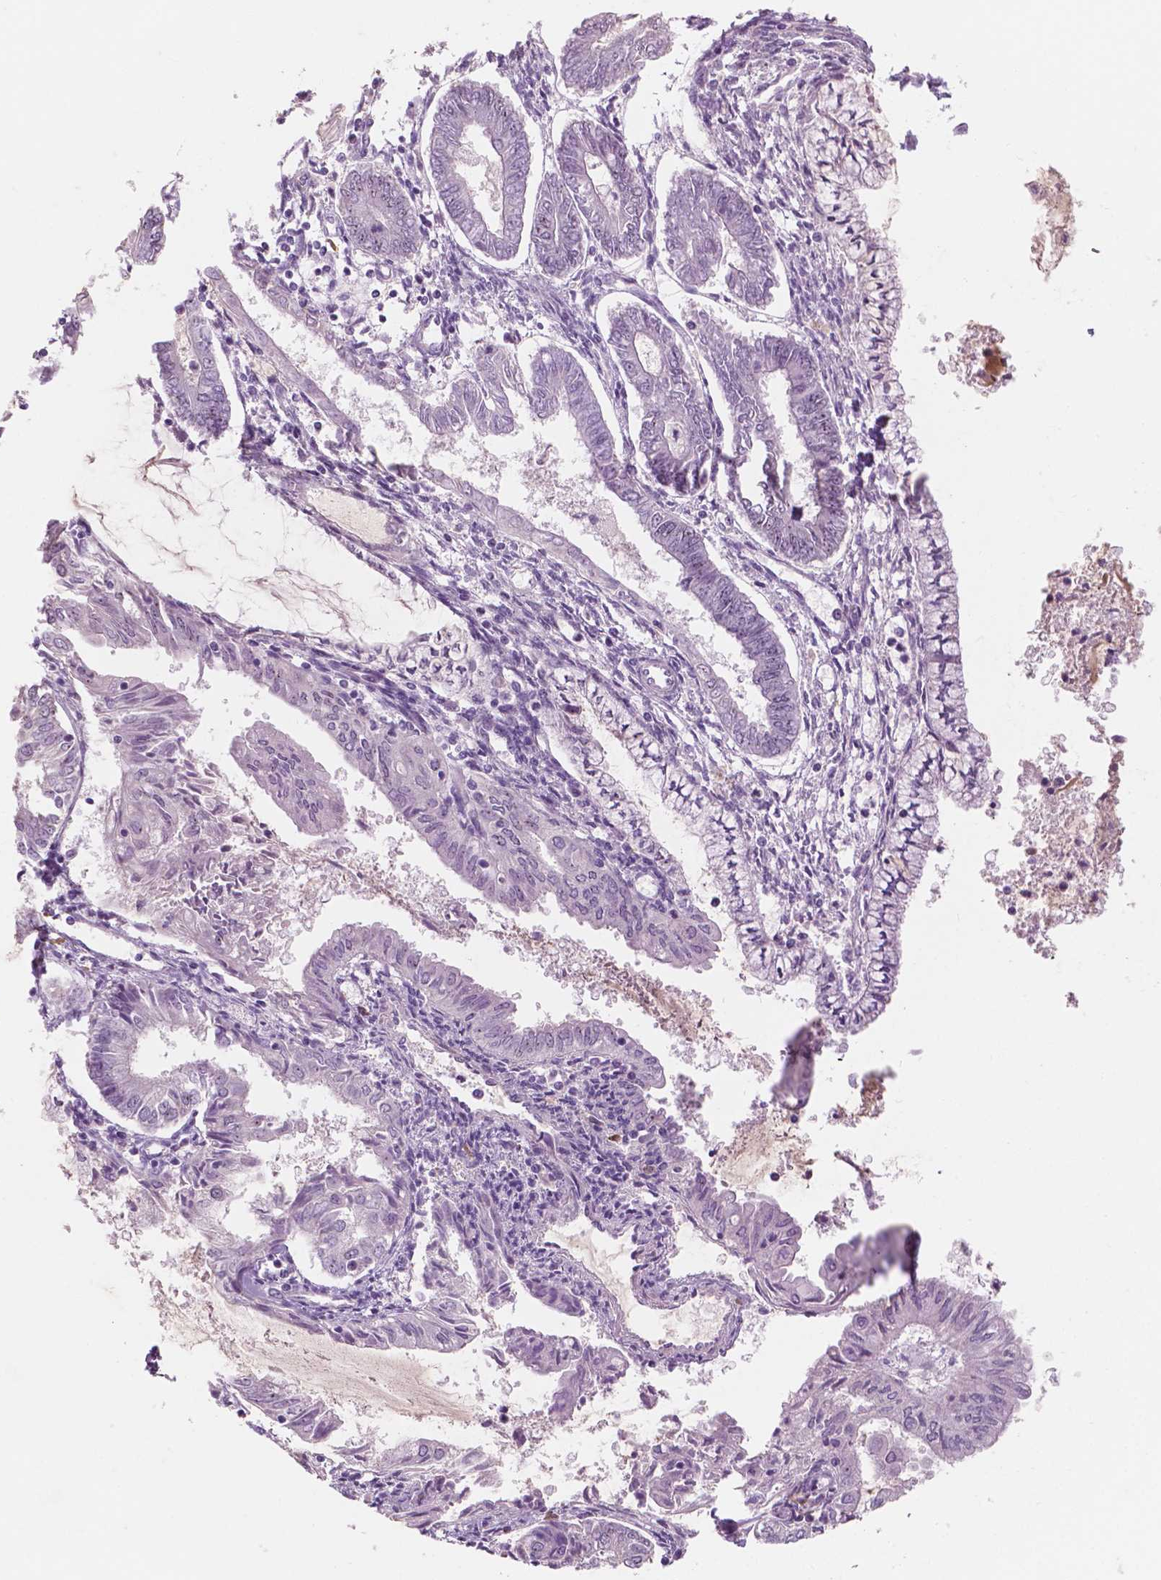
{"staining": {"intensity": "negative", "quantity": "none", "location": "none"}, "tissue": "endometrial cancer", "cell_type": "Tumor cells", "image_type": "cancer", "snomed": [{"axis": "morphology", "description": "Adenocarcinoma, NOS"}, {"axis": "topography", "description": "Endometrium"}], "caption": "Tumor cells are negative for protein expression in human endometrial cancer.", "gene": "ZNF853", "patient": {"sex": "female", "age": 68}}